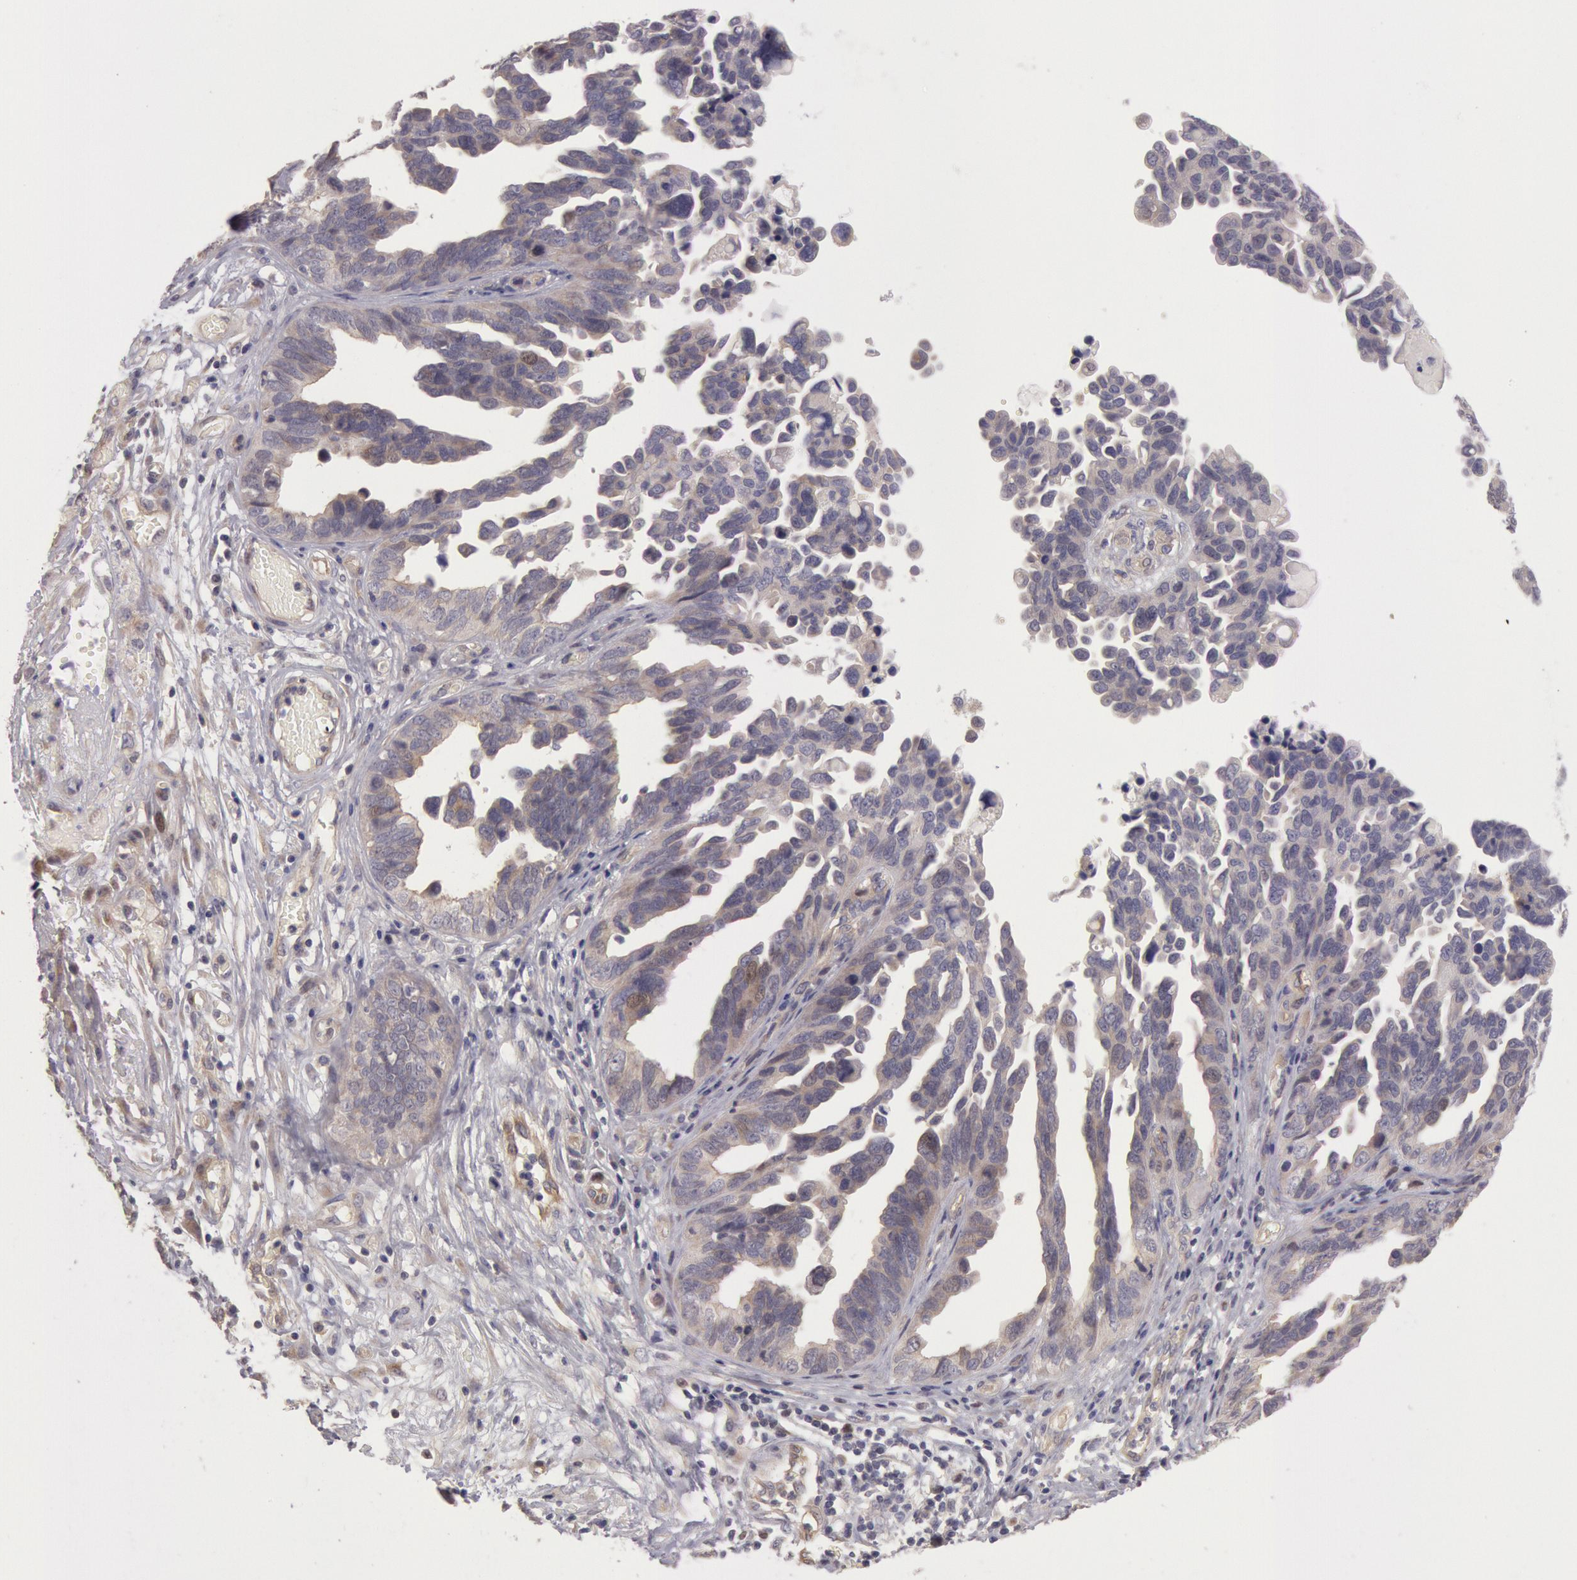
{"staining": {"intensity": "negative", "quantity": "none", "location": "none"}, "tissue": "ovarian cancer", "cell_type": "Tumor cells", "image_type": "cancer", "snomed": [{"axis": "morphology", "description": "Cystadenocarcinoma, serous, NOS"}, {"axis": "topography", "description": "Ovary"}], "caption": "Immunohistochemistry of ovarian serous cystadenocarcinoma displays no staining in tumor cells.", "gene": "AMOTL1", "patient": {"sex": "female", "age": 64}}